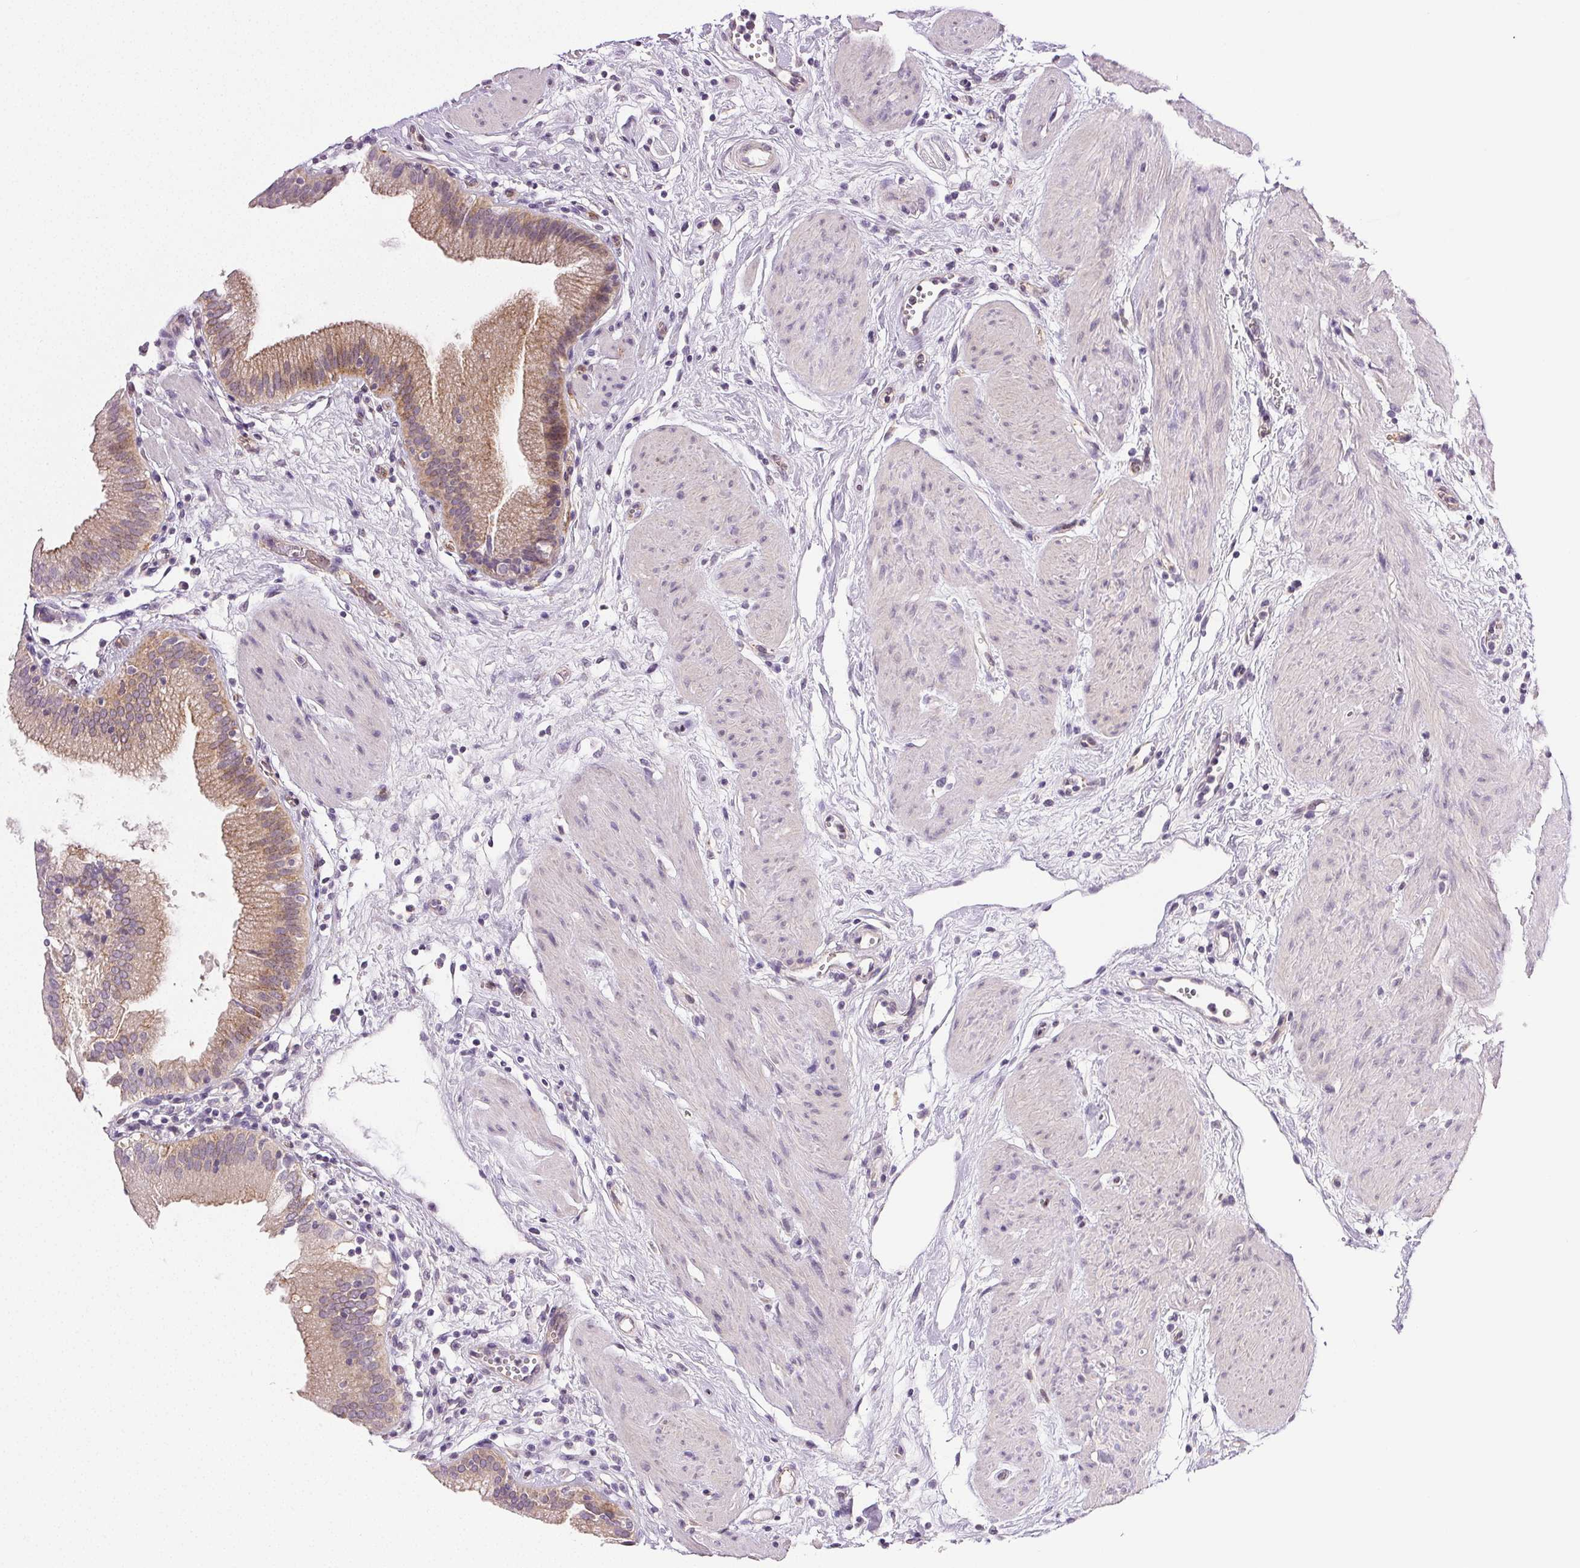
{"staining": {"intensity": "moderate", "quantity": "<25%", "location": "cytoplasmic/membranous"}, "tissue": "gallbladder", "cell_type": "Glandular cells", "image_type": "normal", "snomed": [{"axis": "morphology", "description": "Normal tissue, NOS"}, {"axis": "topography", "description": "Gallbladder"}], "caption": "Unremarkable gallbladder reveals moderate cytoplasmic/membranous positivity in about <25% of glandular cells, visualized by immunohistochemistry.", "gene": "PLCB1", "patient": {"sex": "female", "age": 65}}